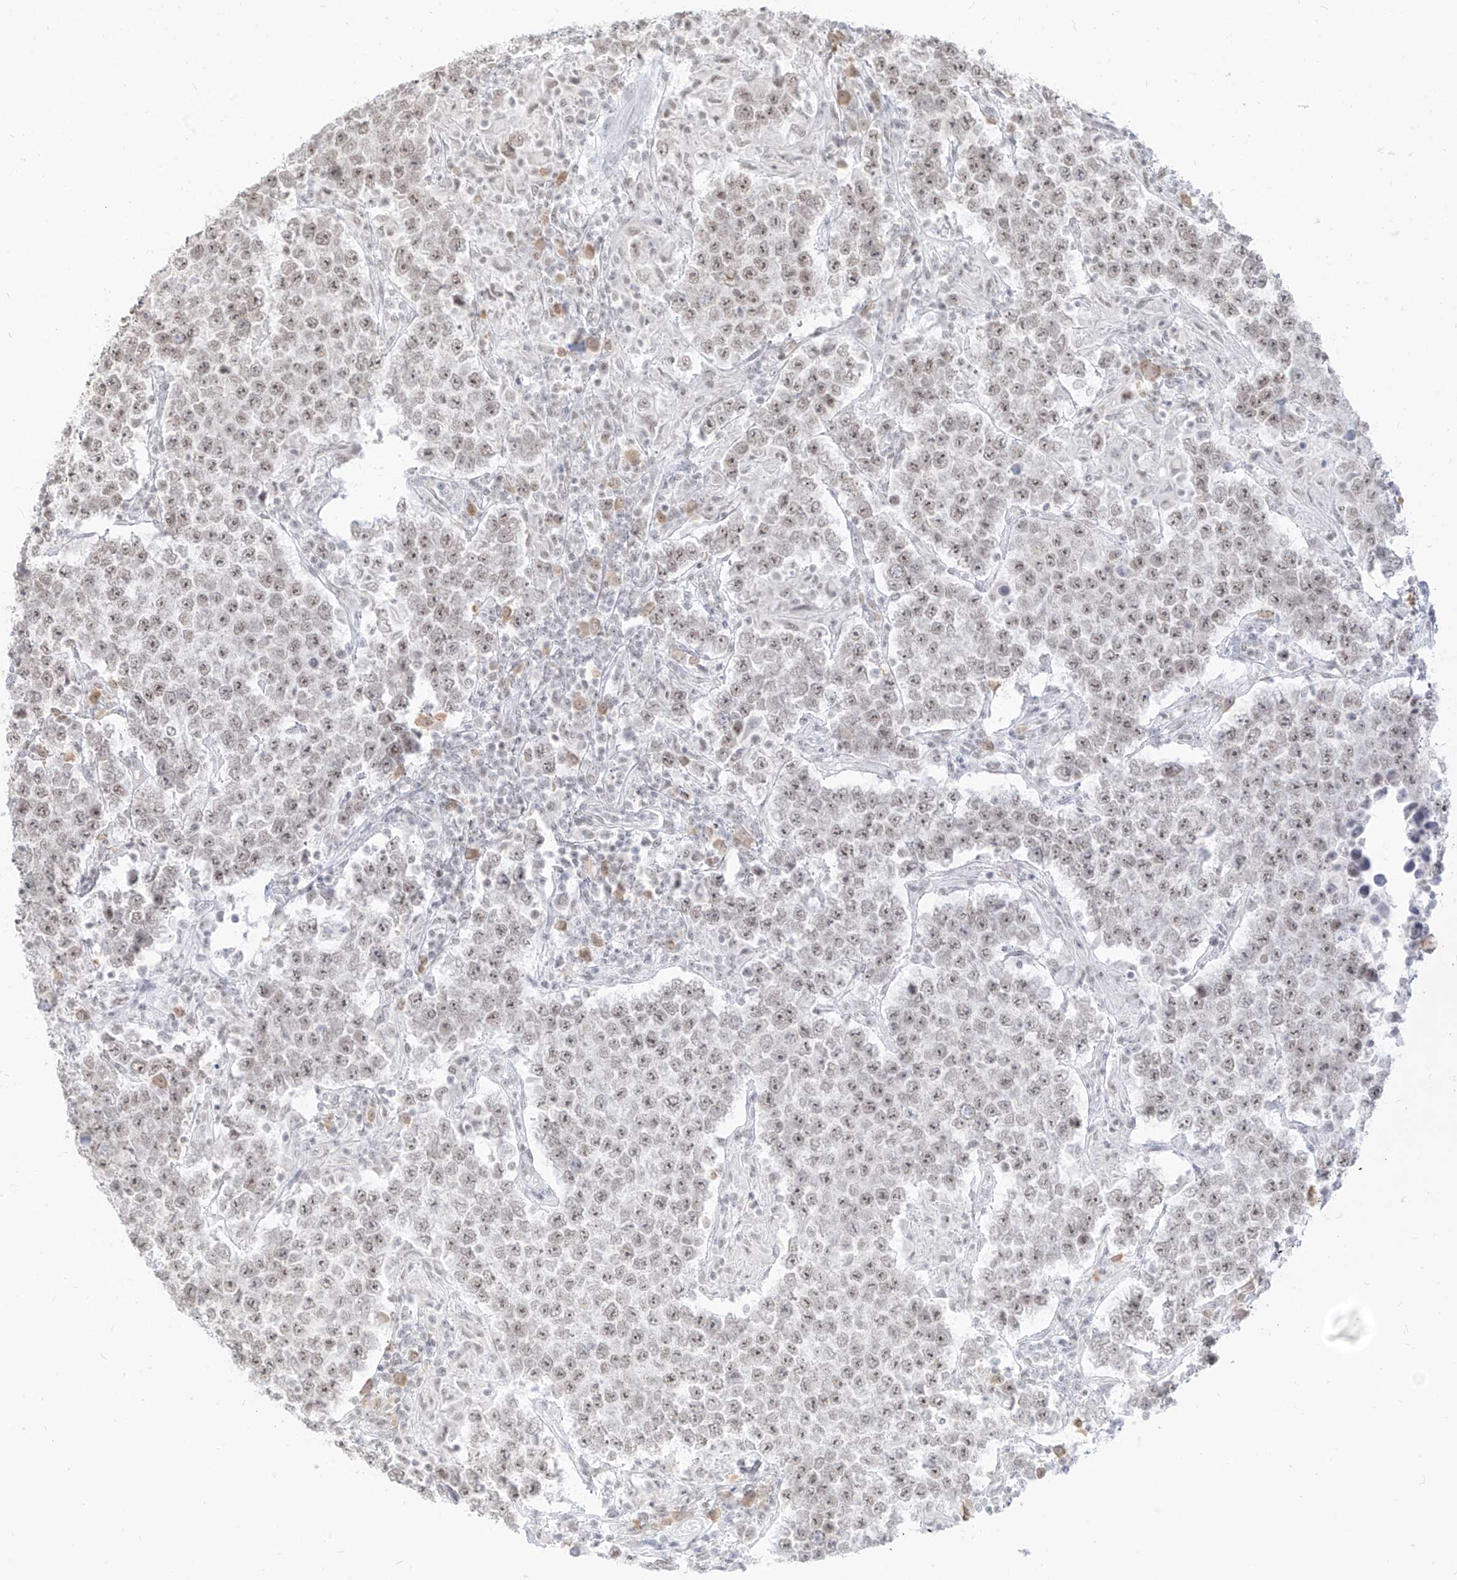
{"staining": {"intensity": "moderate", "quantity": ">75%", "location": "nuclear"}, "tissue": "testis cancer", "cell_type": "Tumor cells", "image_type": "cancer", "snomed": [{"axis": "morphology", "description": "Normal tissue, NOS"}, {"axis": "morphology", "description": "Urothelial carcinoma, High grade"}, {"axis": "morphology", "description": "Seminoma, NOS"}, {"axis": "morphology", "description": "Carcinoma, Embryonal, NOS"}, {"axis": "topography", "description": "Urinary bladder"}, {"axis": "topography", "description": "Testis"}], "caption": "A micrograph showing moderate nuclear positivity in approximately >75% of tumor cells in testis cancer (embryonal carcinoma), as visualized by brown immunohistochemical staining.", "gene": "SUPT5H", "patient": {"sex": "male", "age": 41}}